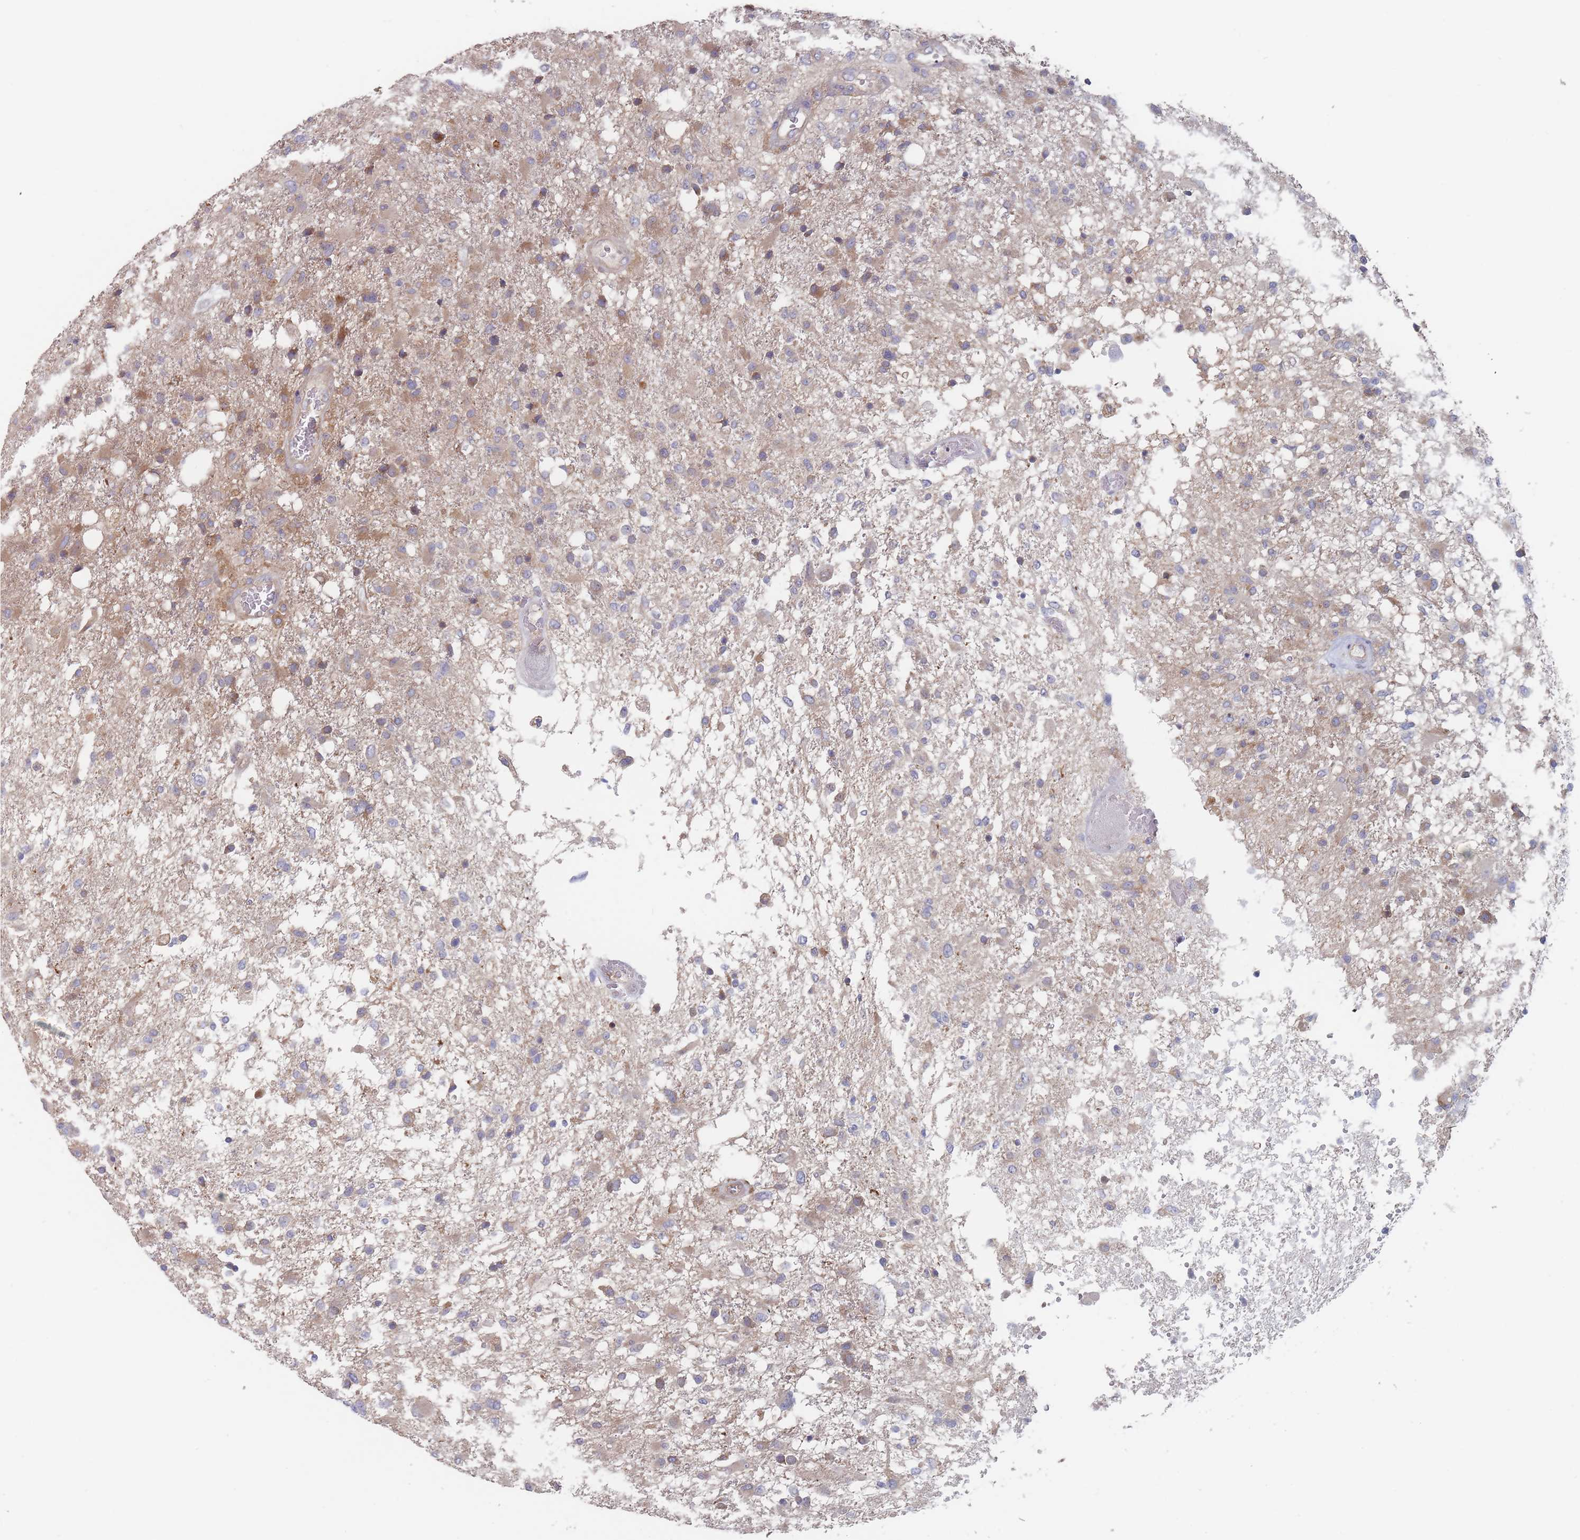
{"staining": {"intensity": "weak", "quantity": "<25%", "location": "cytoplasmic/membranous"}, "tissue": "glioma", "cell_type": "Tumor cells", "image_type": "cancer", "snomed": [{"axis": "morphology", "description": "Glioma, malignant, High grade"}, {"axis": "topography", "description": "Brain"}], "caption": "Tumor cells show no significant protein positivity in malignant high-grade glioma. Brightfield microscopy of immunohistochemistry stained with DAB (3,3'-diaminobenzidine) (brown) and hematoxylin (blue), captured at high magnification.", "gene": "EFCC1", "patient": {"sex": "female", "age": 74}}